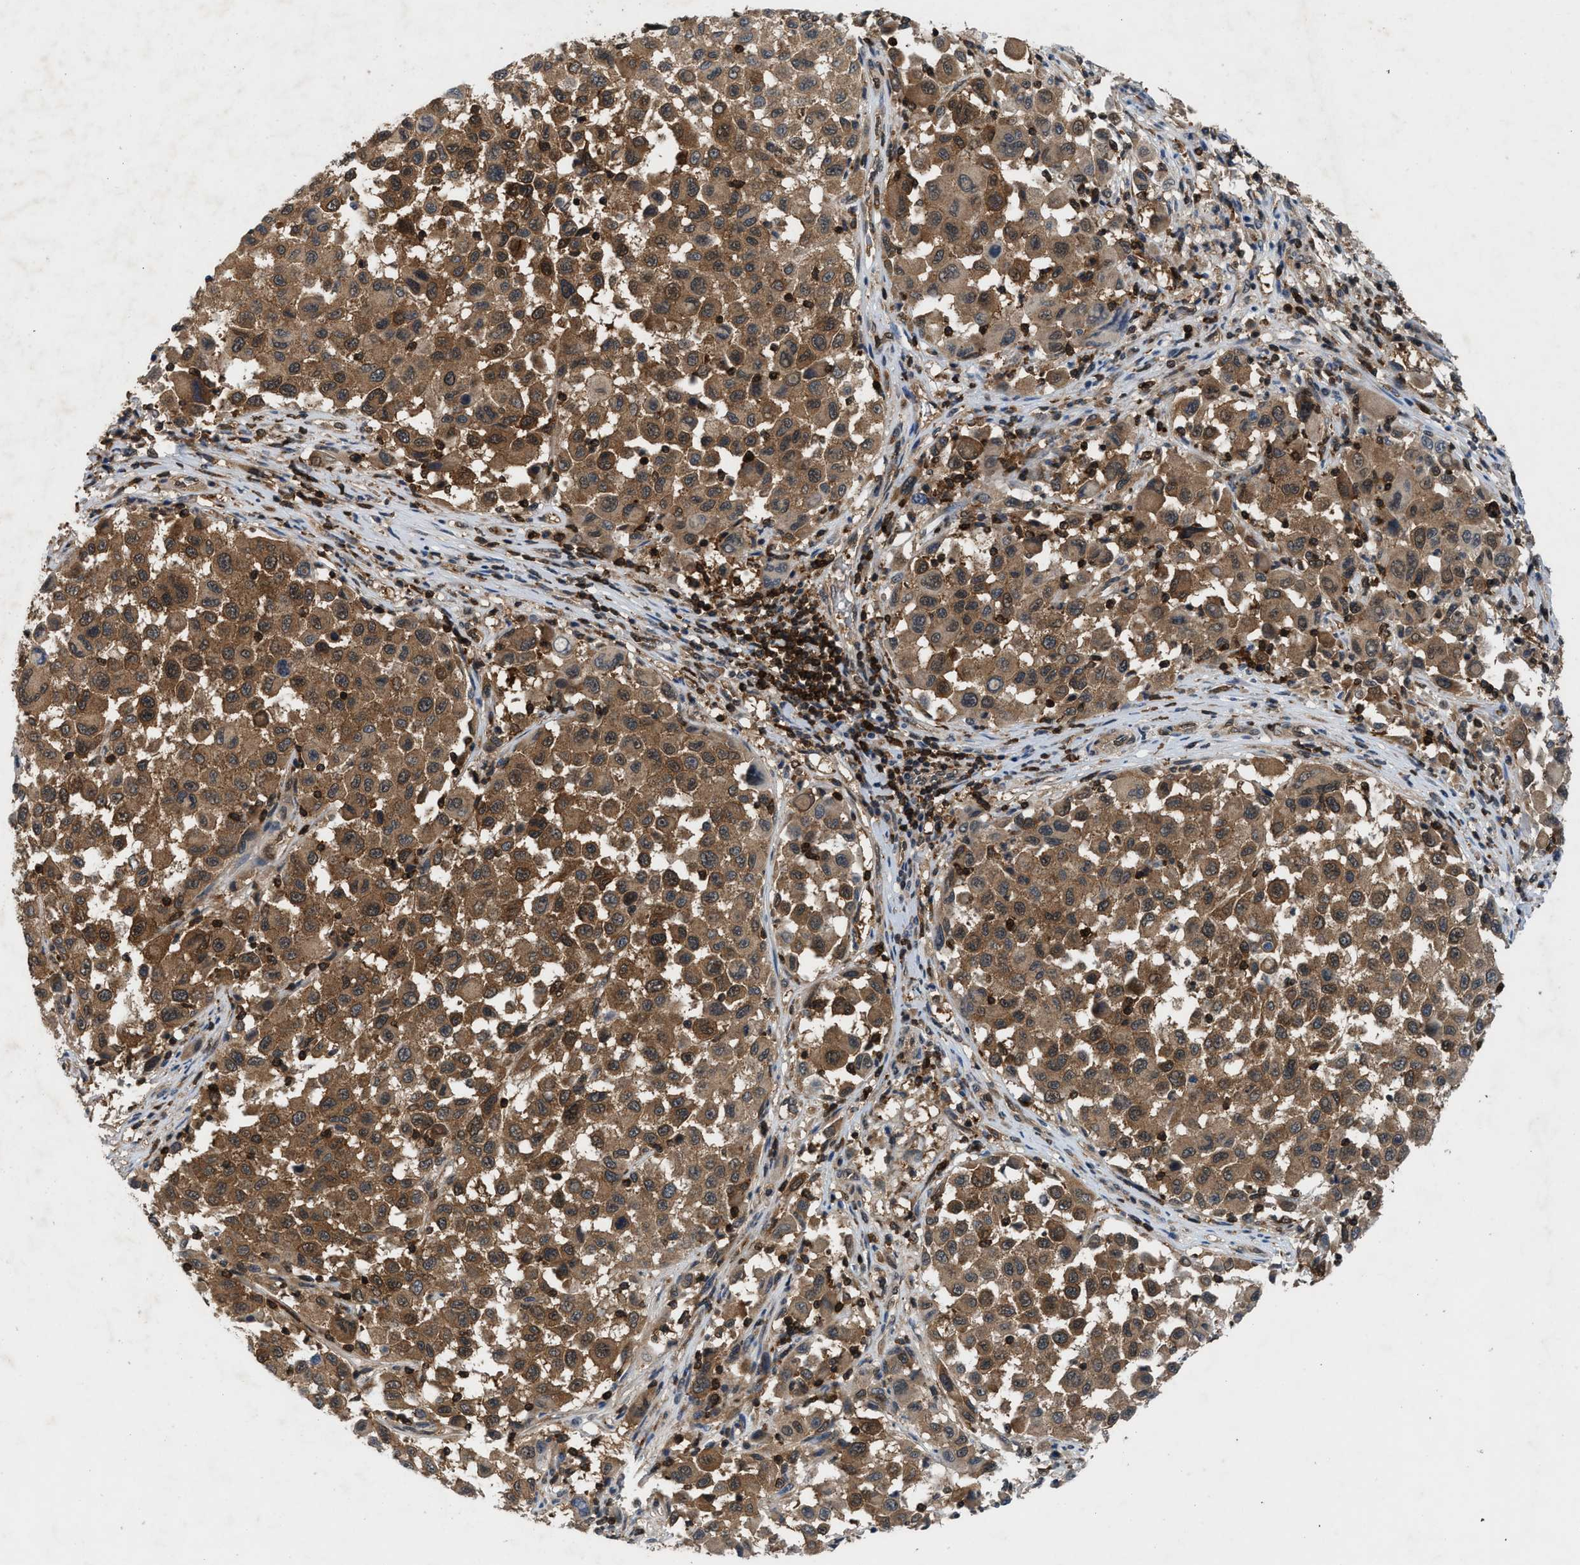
{"staining": {"intensity": "moderate", "quantity": ">75%", "location": "cytoplasmic/membranous,nuclear"}, "tissue": "melanoma", "cell_type": "Tumor cells", "image_type": "cancer", "snomed": [{"axis": "morphology", "description": "Malignant melanoma, Metastatic site"}, {"axis": "topography", "description": "Lymph node"}], "caption": "Human melanoma stained with a protein marker exhibits moderate staining in tumor cells.", "gene": "OXSR1", "patient": {"sex": "male", "age": 61}}